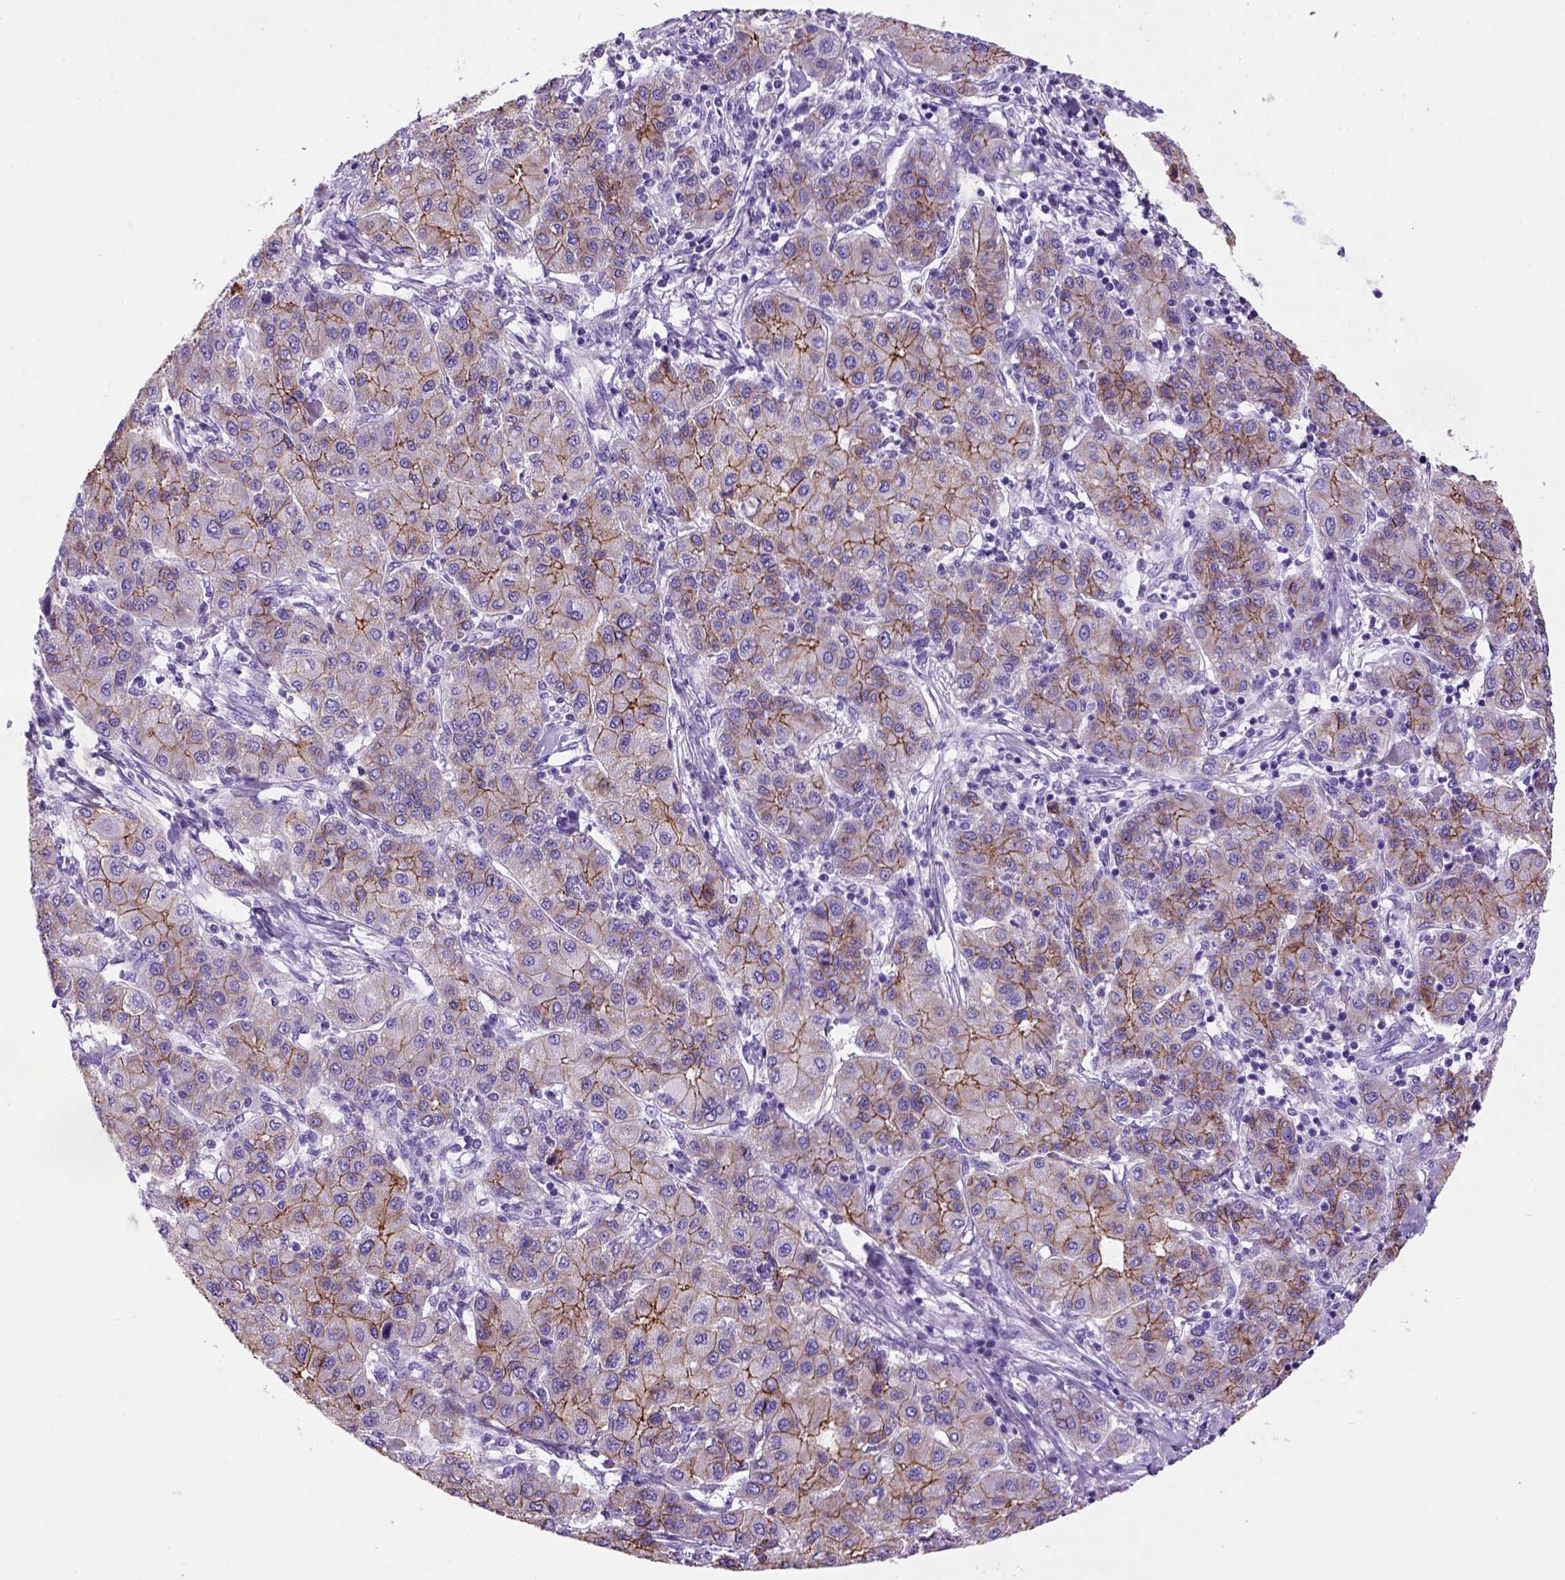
{"staining": {"intensity": "moderate", "quantity": "25%-75%", "location": "cytoplasmic/membranous"}, "tissue": "liver cancer", "cell_type": "Tumor cells", "image_type": "cancer", "snomed": [{"axis": "morphology", "description": "Carcinoma, Hepatocellular, NOS"}, {"axis": "topography", "description": "Liver"}], "caption": "Liver cancer (hepatocellular carcinoma) stained with a protein marker exhibits moderate staining in tumor cells.", "gene": "CDH1", "patient": {"sex": "male", "age": 65}}